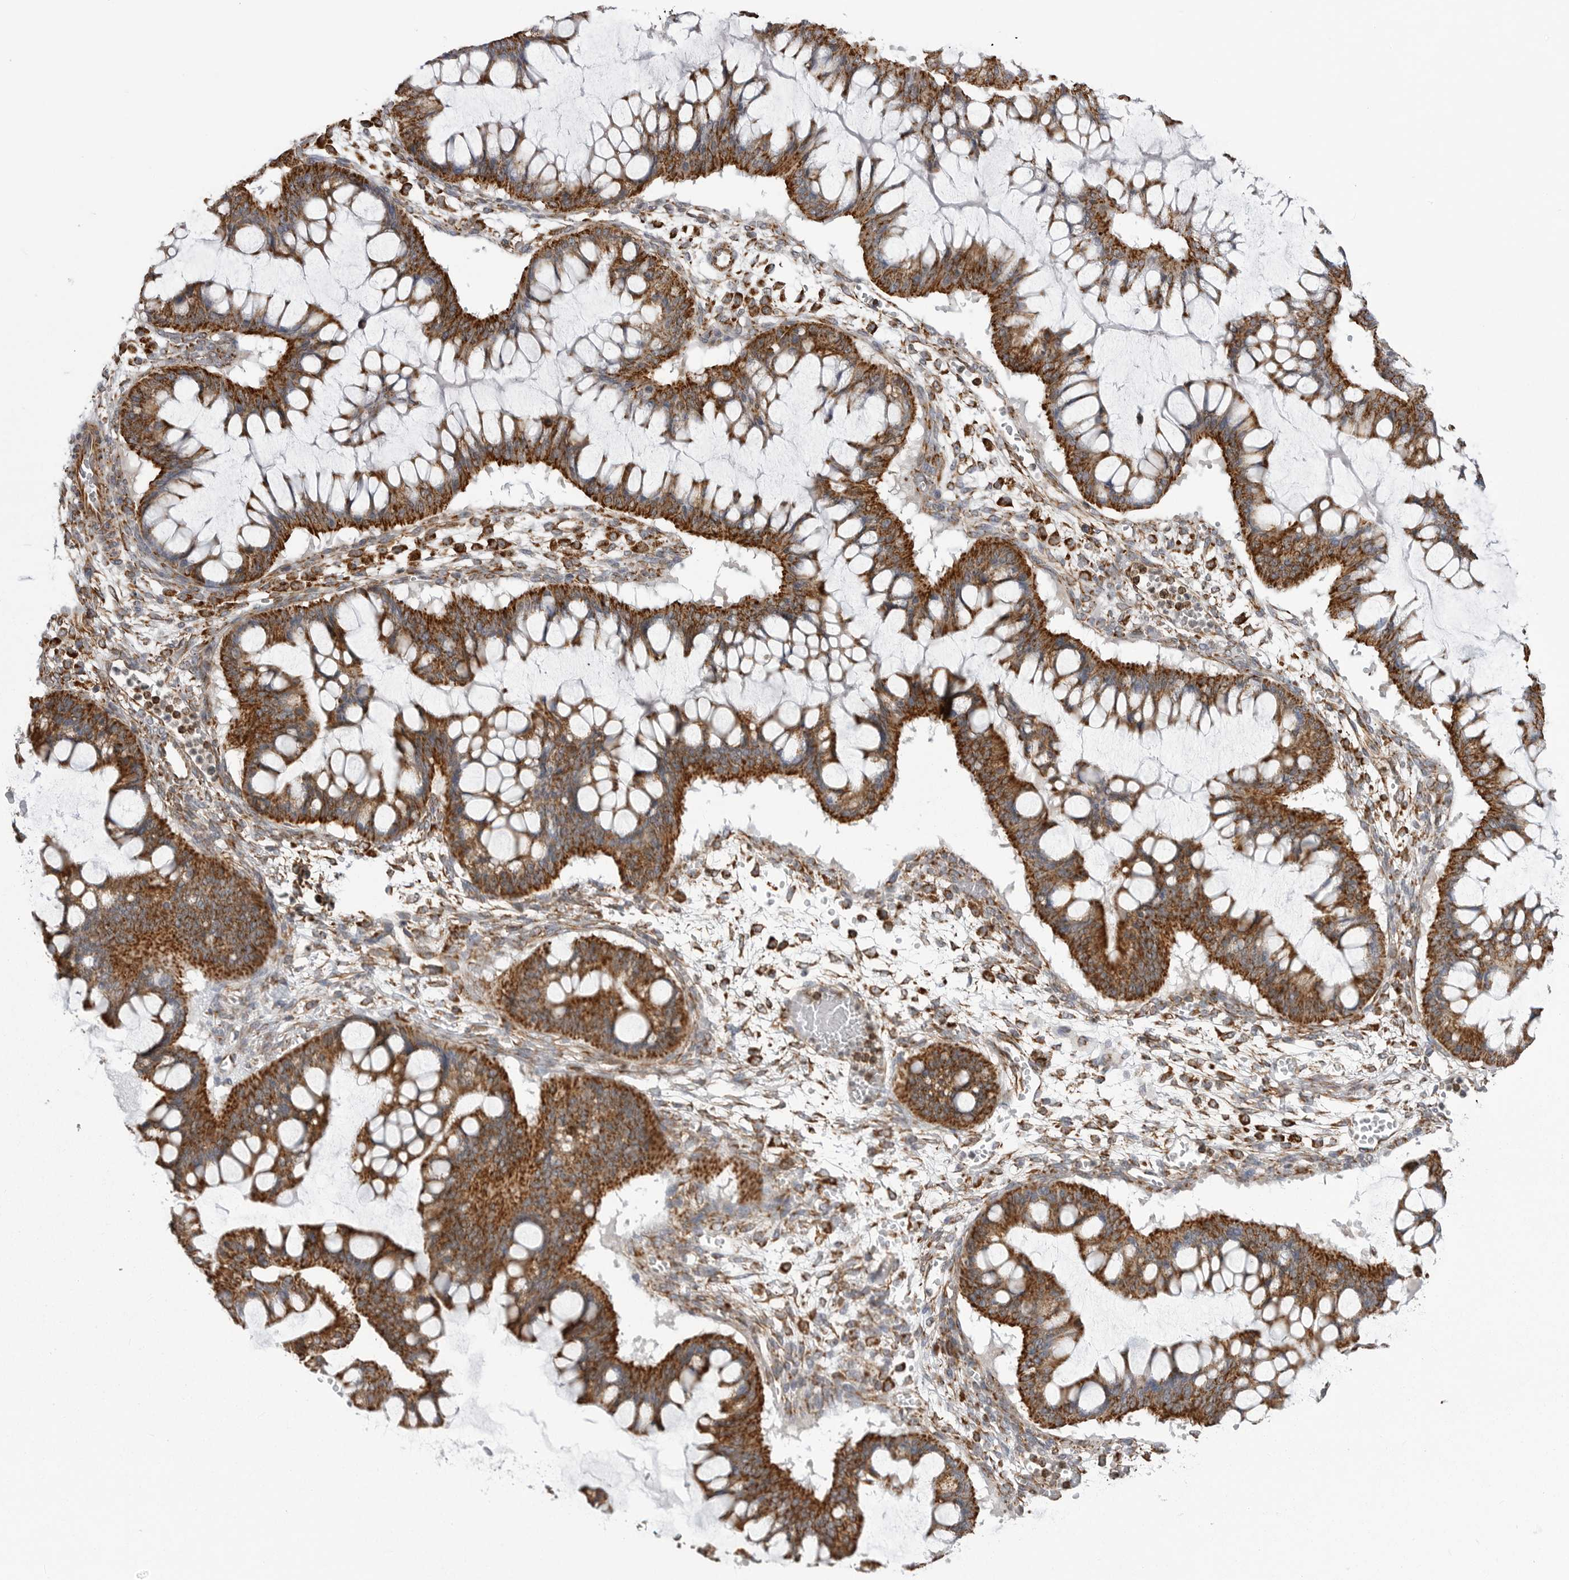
{"staining": {"intensity": "strong", "quantity": ">75%", "location": "cytoplasmic/membranous"}, "tissue": "ovarian cancer", "cell_type": "Tumor cells", "image_type": "cancer", "snomed": [{"axis": "morphology", "description": "Cystadenocarcinoma, mucinous, NOS"}, {"axis": "topography", "description": "Ovary"}], "caption": "A brown stain shows strong cytoplasmic/membranous expression of a protein in mucinous cystadenocarcinoma (ovarian) tumor cells.", "gene": "FH", "patient": {"sex": "female", "age": 73}}